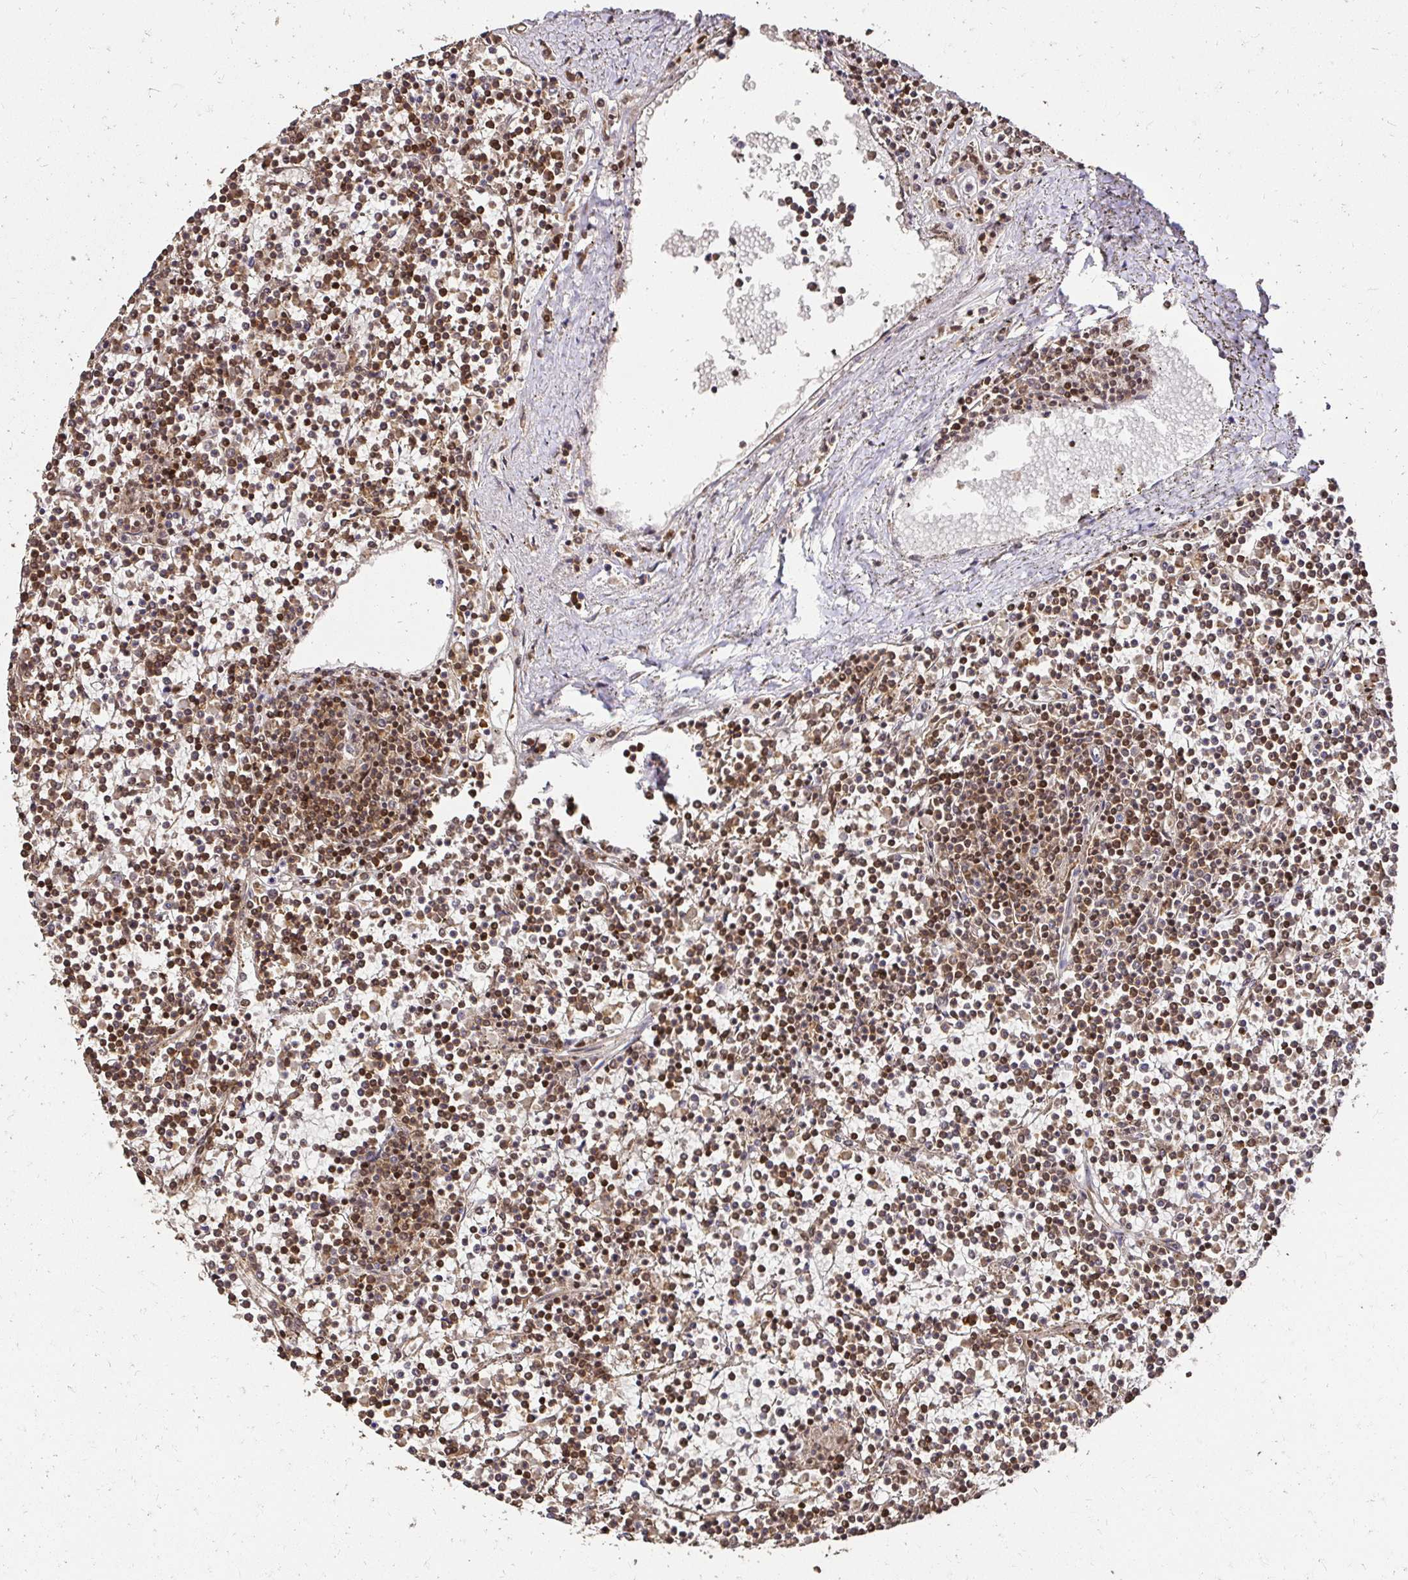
{"staining": {"intensity": "moderate", "quantity": ">75%", "location": "nuclear"}, "tissue": "lymphoma", "cell_type": "Tumor cells", "image_type": "cancer", "snomed": [{"axis": "morphology", "description": "Malignant lymphoma, non-Hodgkin's type, Low grade"}, {"axis": "topography", "description": "Spleen"}], "caption": "Immunohistochemical staining of human low-grade malignant lymphoma, non-Hodgkin's type demonstrates medium levels of moderate nuclear positivity in approximately >75% of tumor cells.", "gene": "GLYR1", "patient": {"sex": "female", "age": 19}}